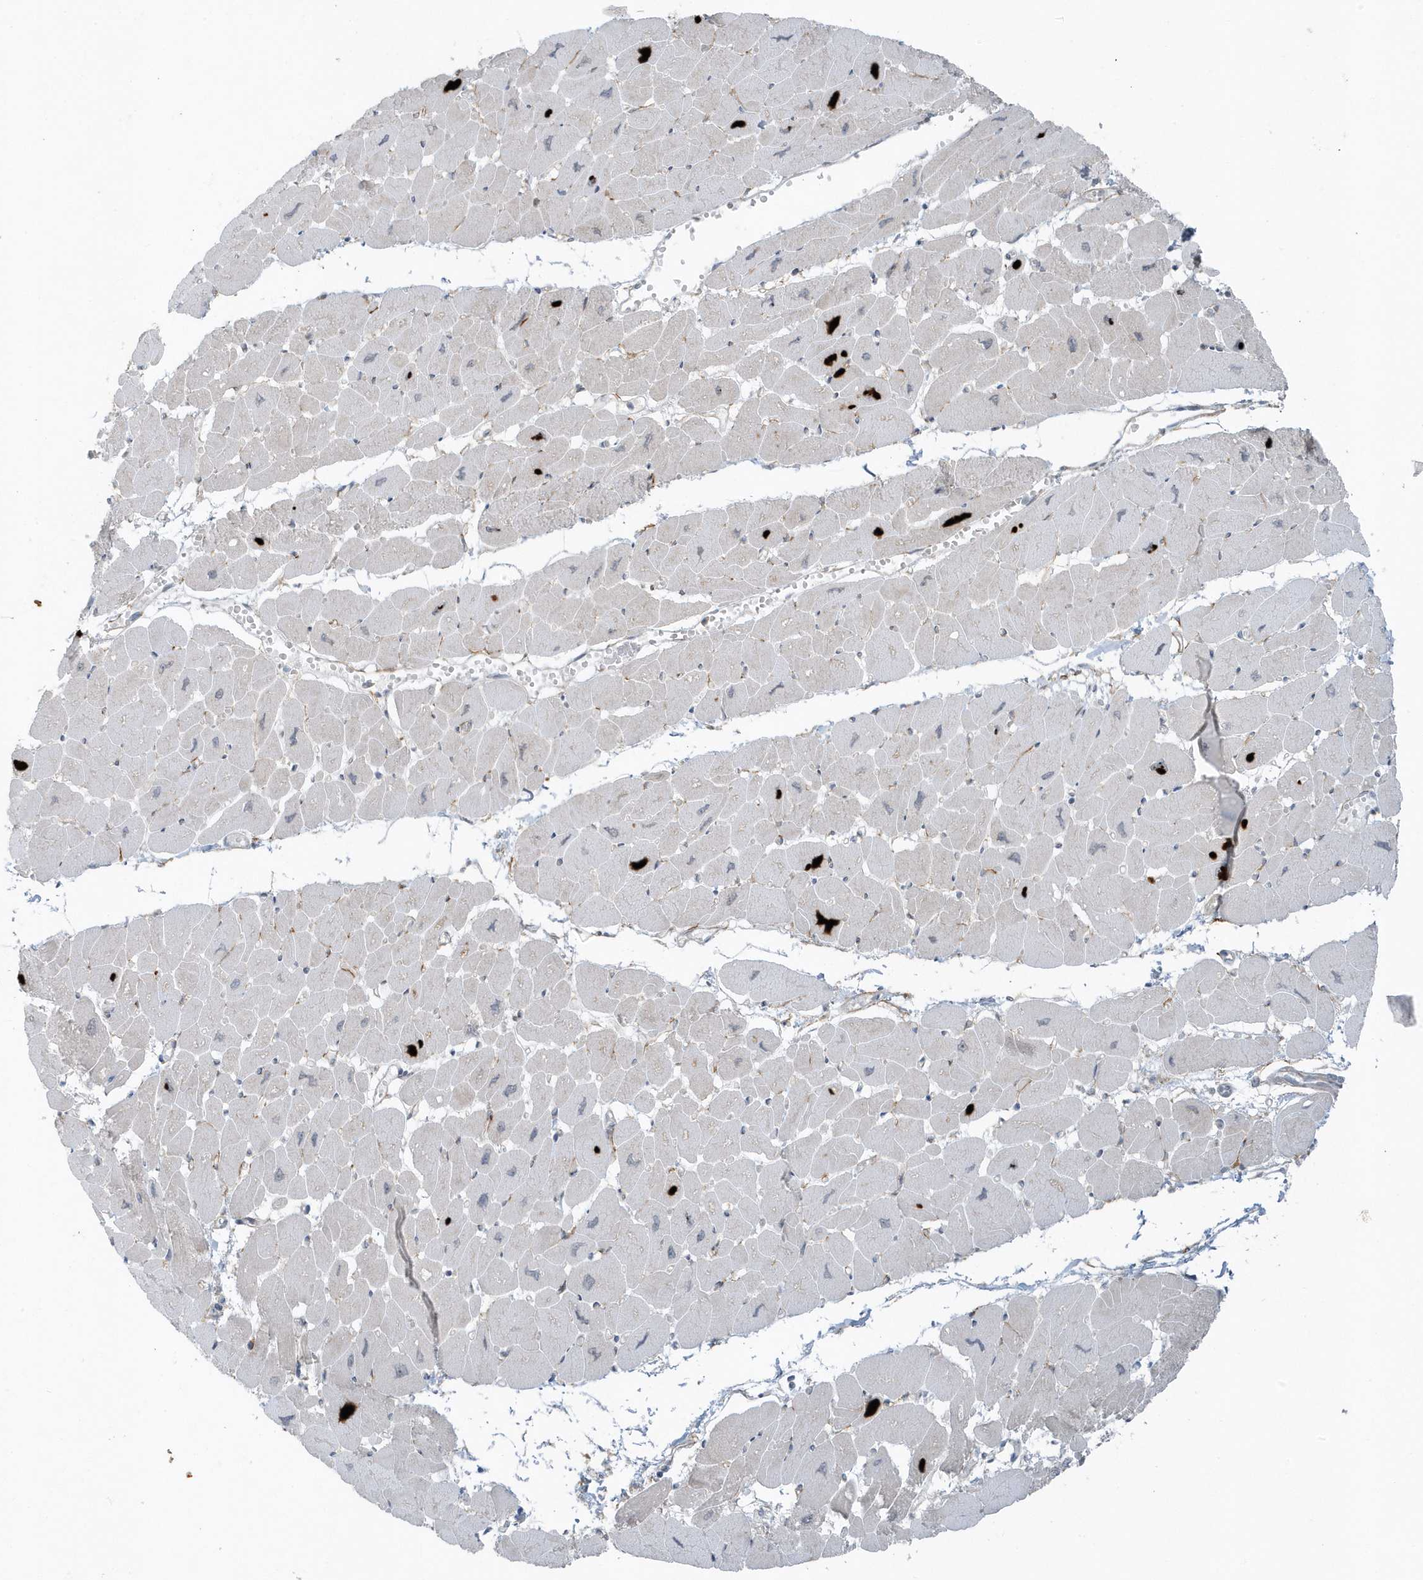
{"staining": {"intensity": "negative", "quantity": "none", "location": "none"}, "tissue": "heart muscle", "cell_type": "Cardiomyocytes", "image_type": "normal", "snomed": [{"axis": "morphology", "description": "Normal tissue, NOS"}, {"axis": "topography", "description": "Heart"}], "caption": "Immunohistochemistry (IHC) histopathology image of benign heart muscle: heart muscle stained with DAB (3,3'-diaminobenzidine) exhibits no significant protein staining in cardiomyocytes.", "gene": "PARD3B", "patient": {"sex": "female", "age": 54}}